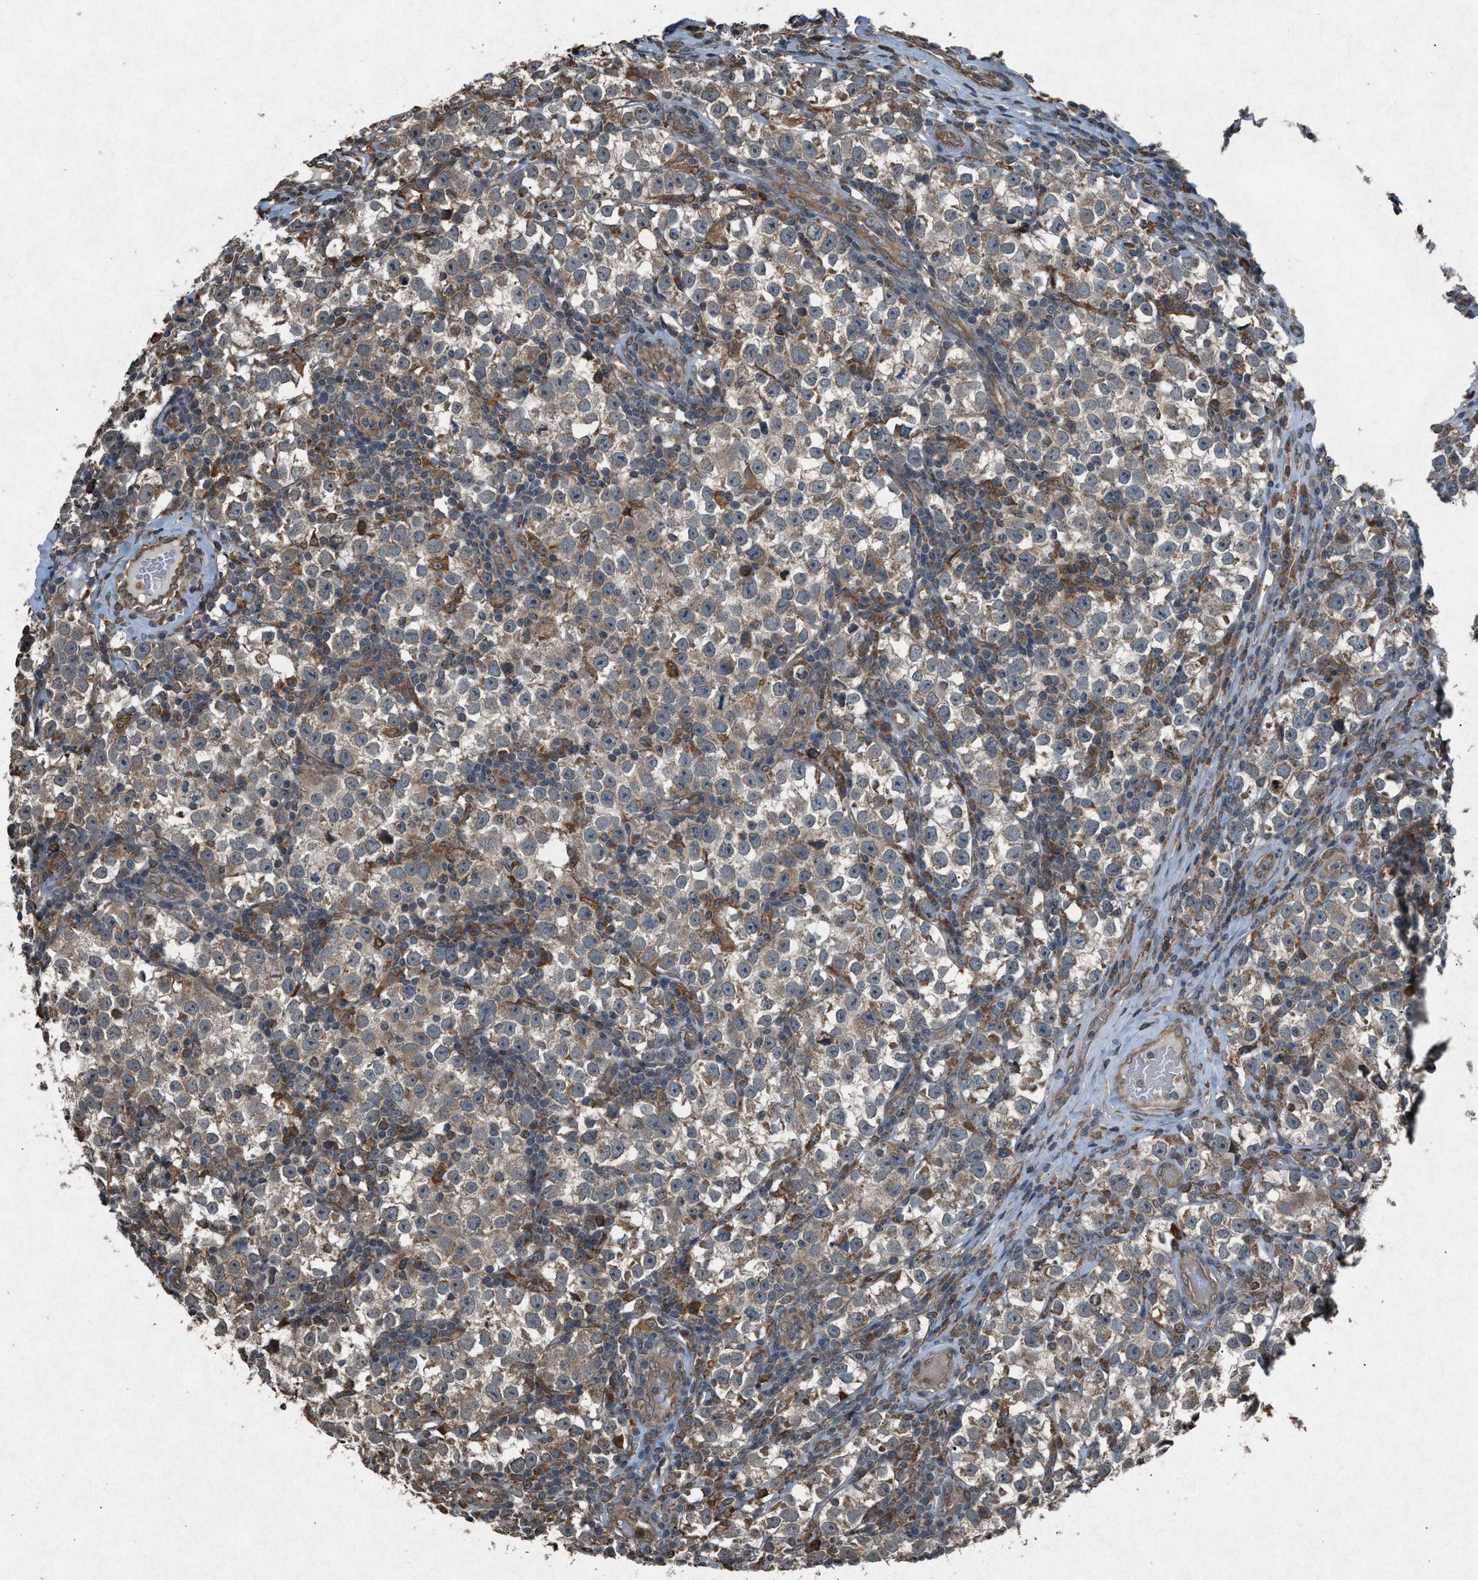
{"staining": {"intensity": "weak", "quantity": ">75%", "location": "cytoplasmic/membranous"}, "tissue": "testis cancer", "cell_type": "Tumor cells", "image_type": "cancer", "snomed": [{"axis": "morphology", "description": "Normal tissue, NOS"}, {"axis": "morphology", "description": "Seminoma, NOS"}, {"axis": "topography", "description": "Testis"}], "caption": "This photomicrograph exhibits IHC staining of testis seminoma, with low weak cytoplasmic/membranous positivity in about >75% of tumor cells.", "gene": "CALR", "patient": {"sex": "male", "age": 43}}